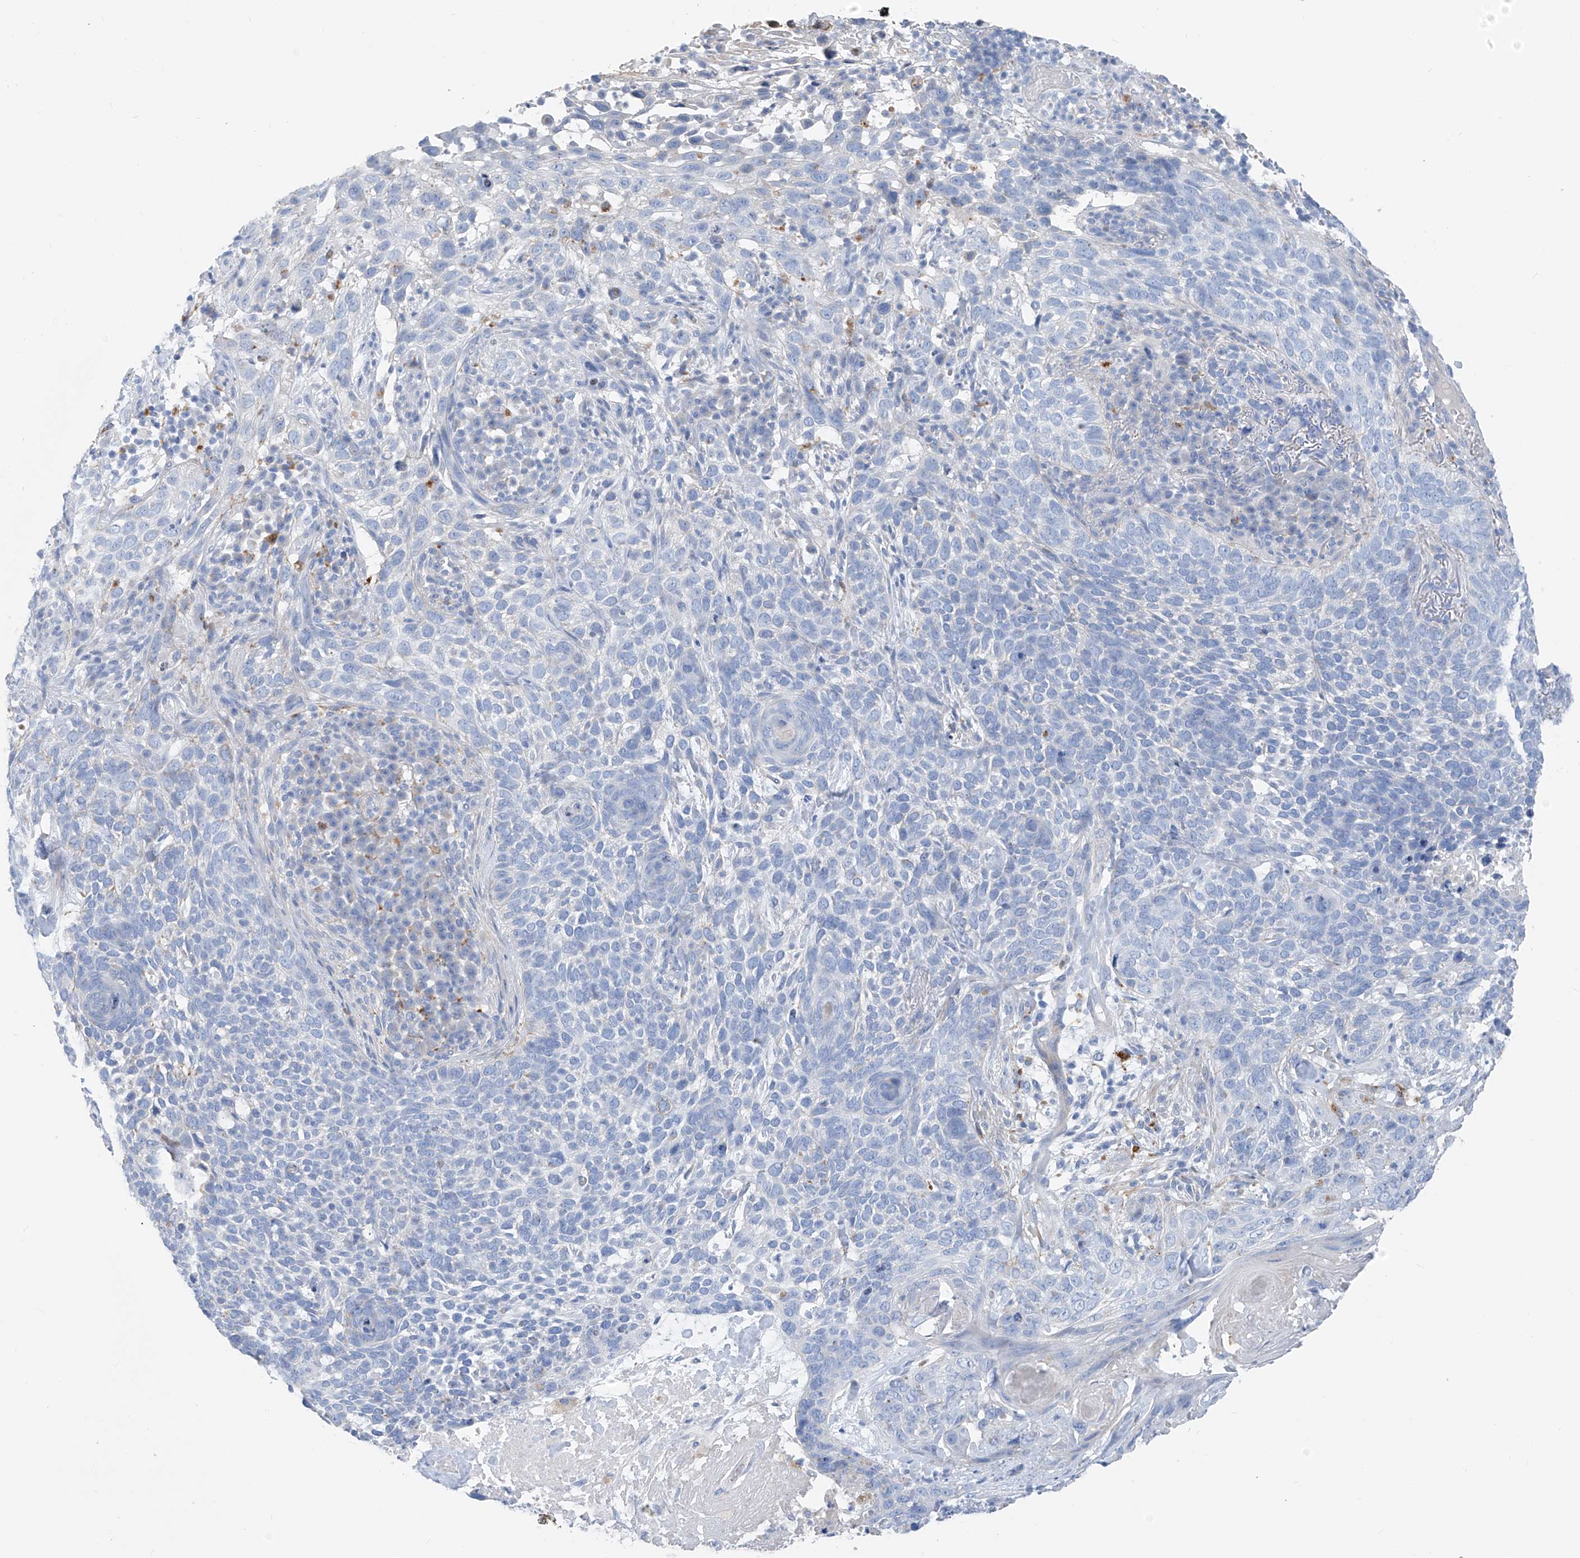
{"staining": {"intensity": "negative", "quantity": "none", "location": "none"}, "tissue": "skin cancer", "cell_type": "Tumor cells", "image_type": "cancer", "snomed": [{"axis": "morphology", "description": "Basal cell carcinoma"}, {"axis": "topography", "description": "Skin"}], "caption": "There is no significant expression in tumor cells of skin cancer.", "gene": "GLMP", "patient": {"sex": "female", "age": 64}}